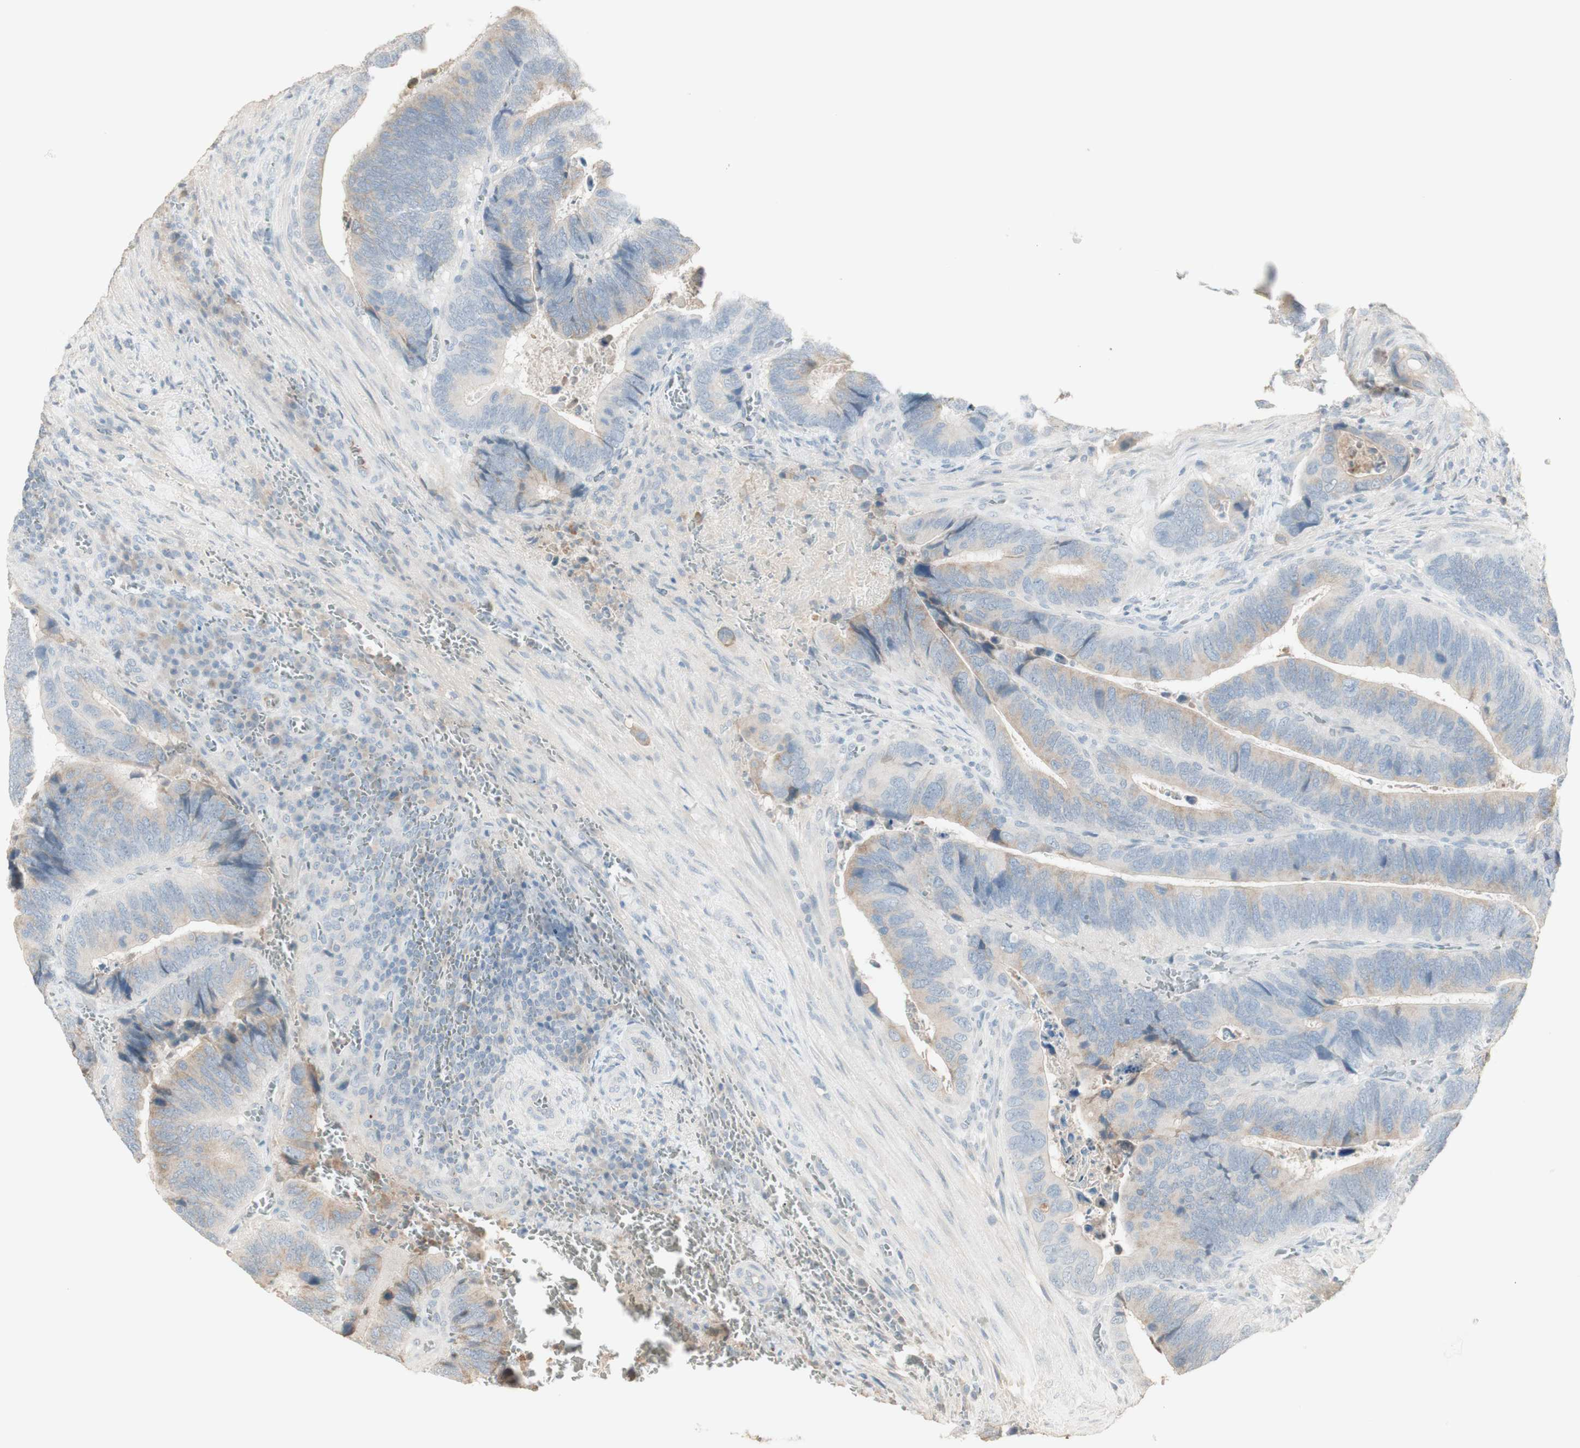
{"staining": {"intensity": "negative", "quantity": "none", "location": "none"}, "tissue": "colorectal cancer", "cell_type": "Tumor cells", "image_type": "cancer", "snomed": [{"axis": "morphology", "description": "Adenocarcinoma, NOS"}, {"axis": "topography", "description": "Colon"}], "caption": "Tumor cells are negative for brown protein staining in colorectal adenocarcinoma.", "gene": "IFNG", "patient": {"sex": "male", "age": 72}}